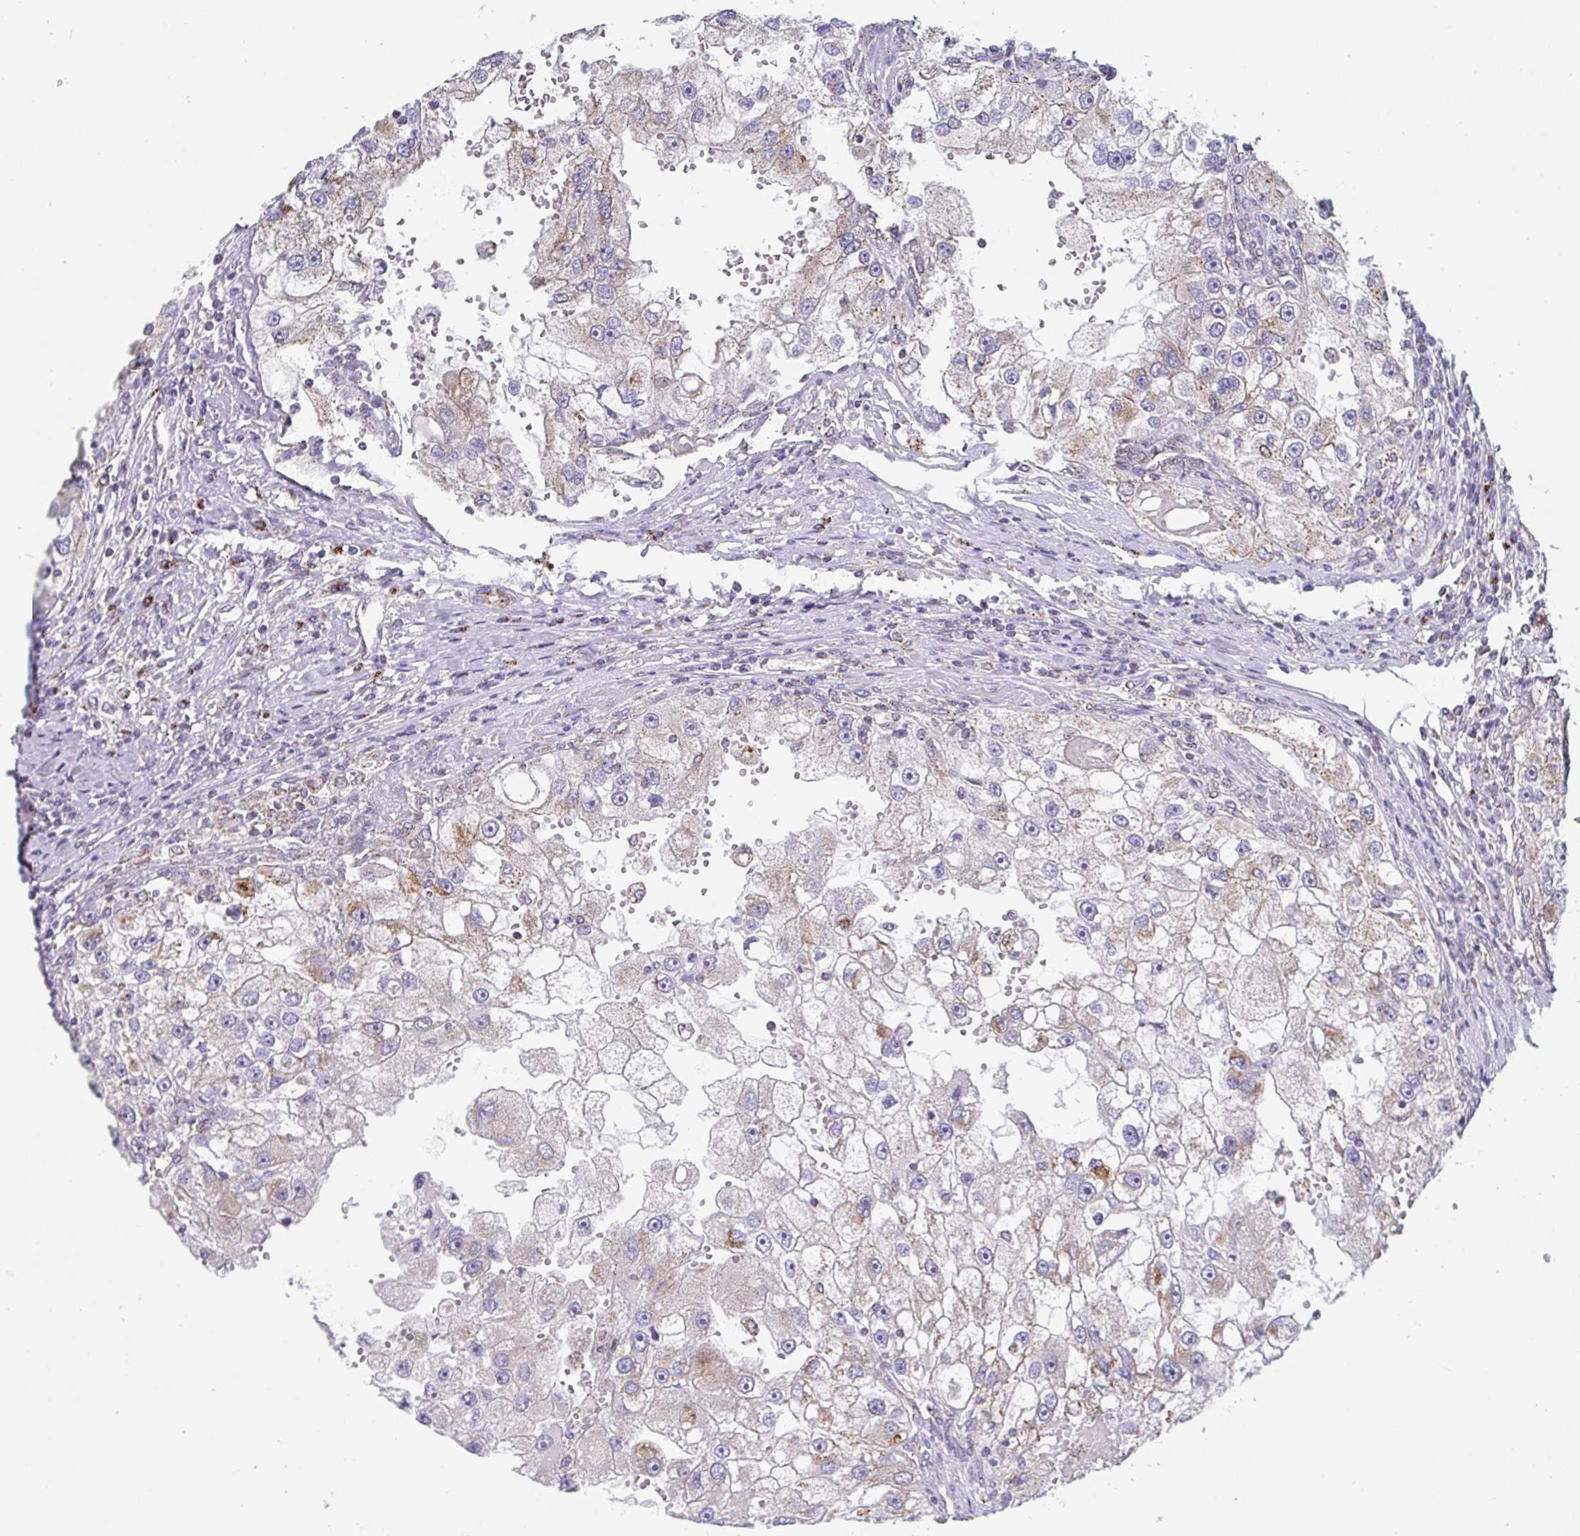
{"staining": {"intensity": "moderate", "quantity": "<25%", "location": "cytoplasmic/membranous"}, "tissue": "renal cancer", "cell_type": "Tumor cells", "image_type": "cancer", "snomed": [{"axis": "morphology", "description": "Adenocarcinoma, NOS"}, {"axis": "topography", "description": "Kidney"}], "caption": "Renal adenocarcinoma tissue exhibits moderate cytoplasmic/membranous positivity in about <25% of tumor cells, visualized by immunohistochemistry. The staining is performed using DAB (3,3'-diaminobenzidine) brown chromogen to label protein expression. The nuclei are counter-stained blue using hematoxylin.", "gene": "PROSER3", "patient": {"sex": "male", "age": 63}}